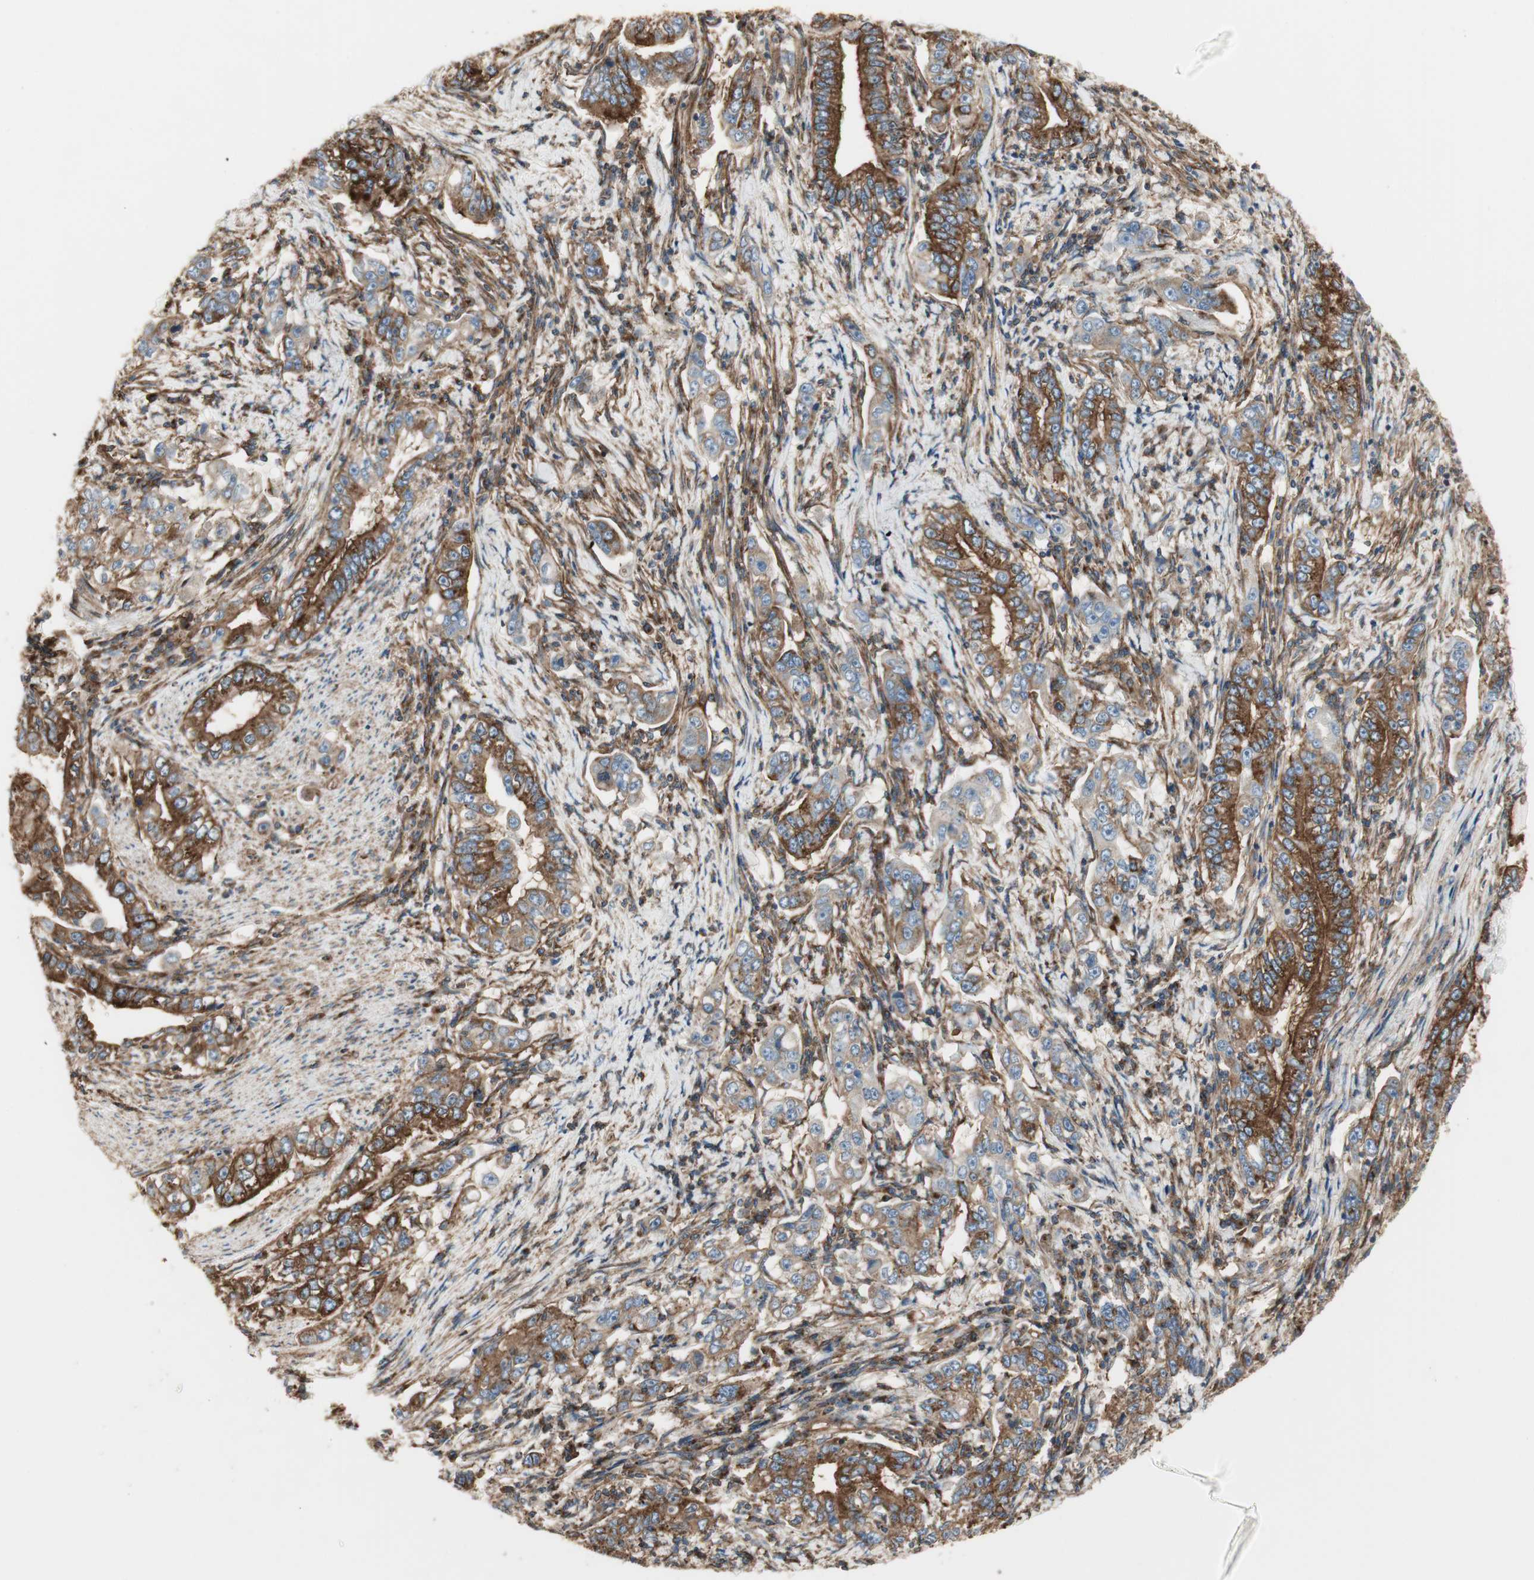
{"staining": {"intensity": "strong", "quantity": ">75%", "location": "cytoplasmic/membranous"}, "tissue": "stomach cancer", "cell_type": "Tumor cells", "image_type": "cancer", "snomed": [{"axis": "morphology", "description": "Adenocarcinoma, NOS"}, {"axis": "topography", "description": "Stomach, lower"}], "caption": "Immunohistochemical staining of human adenocarcinoma (stomach) shows high levels of strong cytoplasmic/membranous protein staining in approximately >75% of tumor cells. (DAB (3,3'-diaminobenzidine) = brown stain, brightfield microscopy at high magnification).", "gene": "H6PD", "patient": {"sex": "female", "age": 72}}